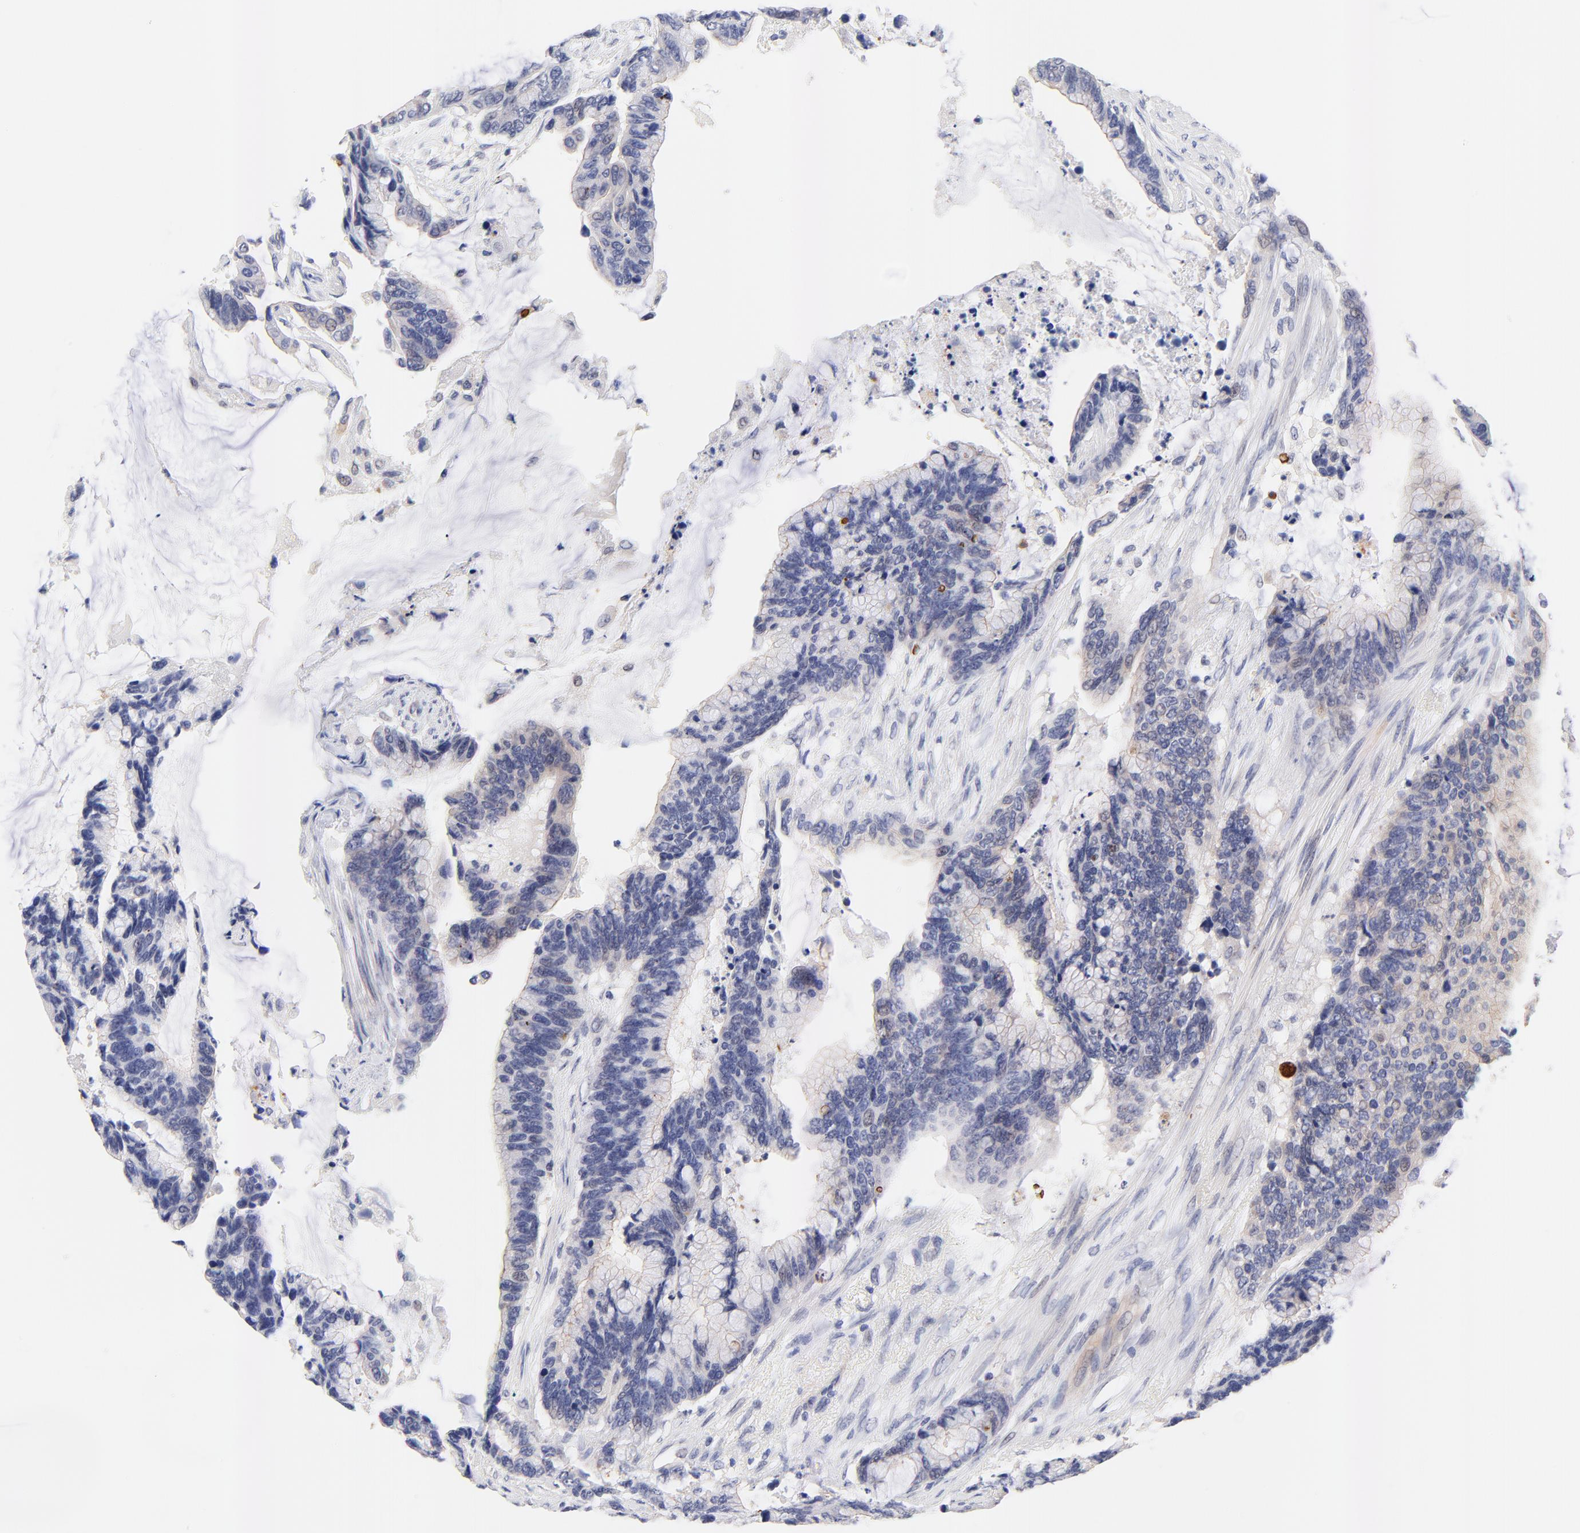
{"staining": {"intensity": "negative", "quantity": "none", "location": "none"}, "tissue": "colorectal cancer", "cell_type": "Tumor cells", "image_type": "cancer", "snomed": [{"axis": "morphology", "description": "Adenocarcinoma, NOS"}, {"axis": "topography", "description": "Rectum"}], "caption": "Image shows no protein staining in tumor cells of colorectal cancer (adenocarcinoma) tissue. (DAB (3,3'-diaminobenzidine) immunohistochemistry, high magnification).", "gene": "FAM117B", "patient": {"sex": "female", "age": 59}}